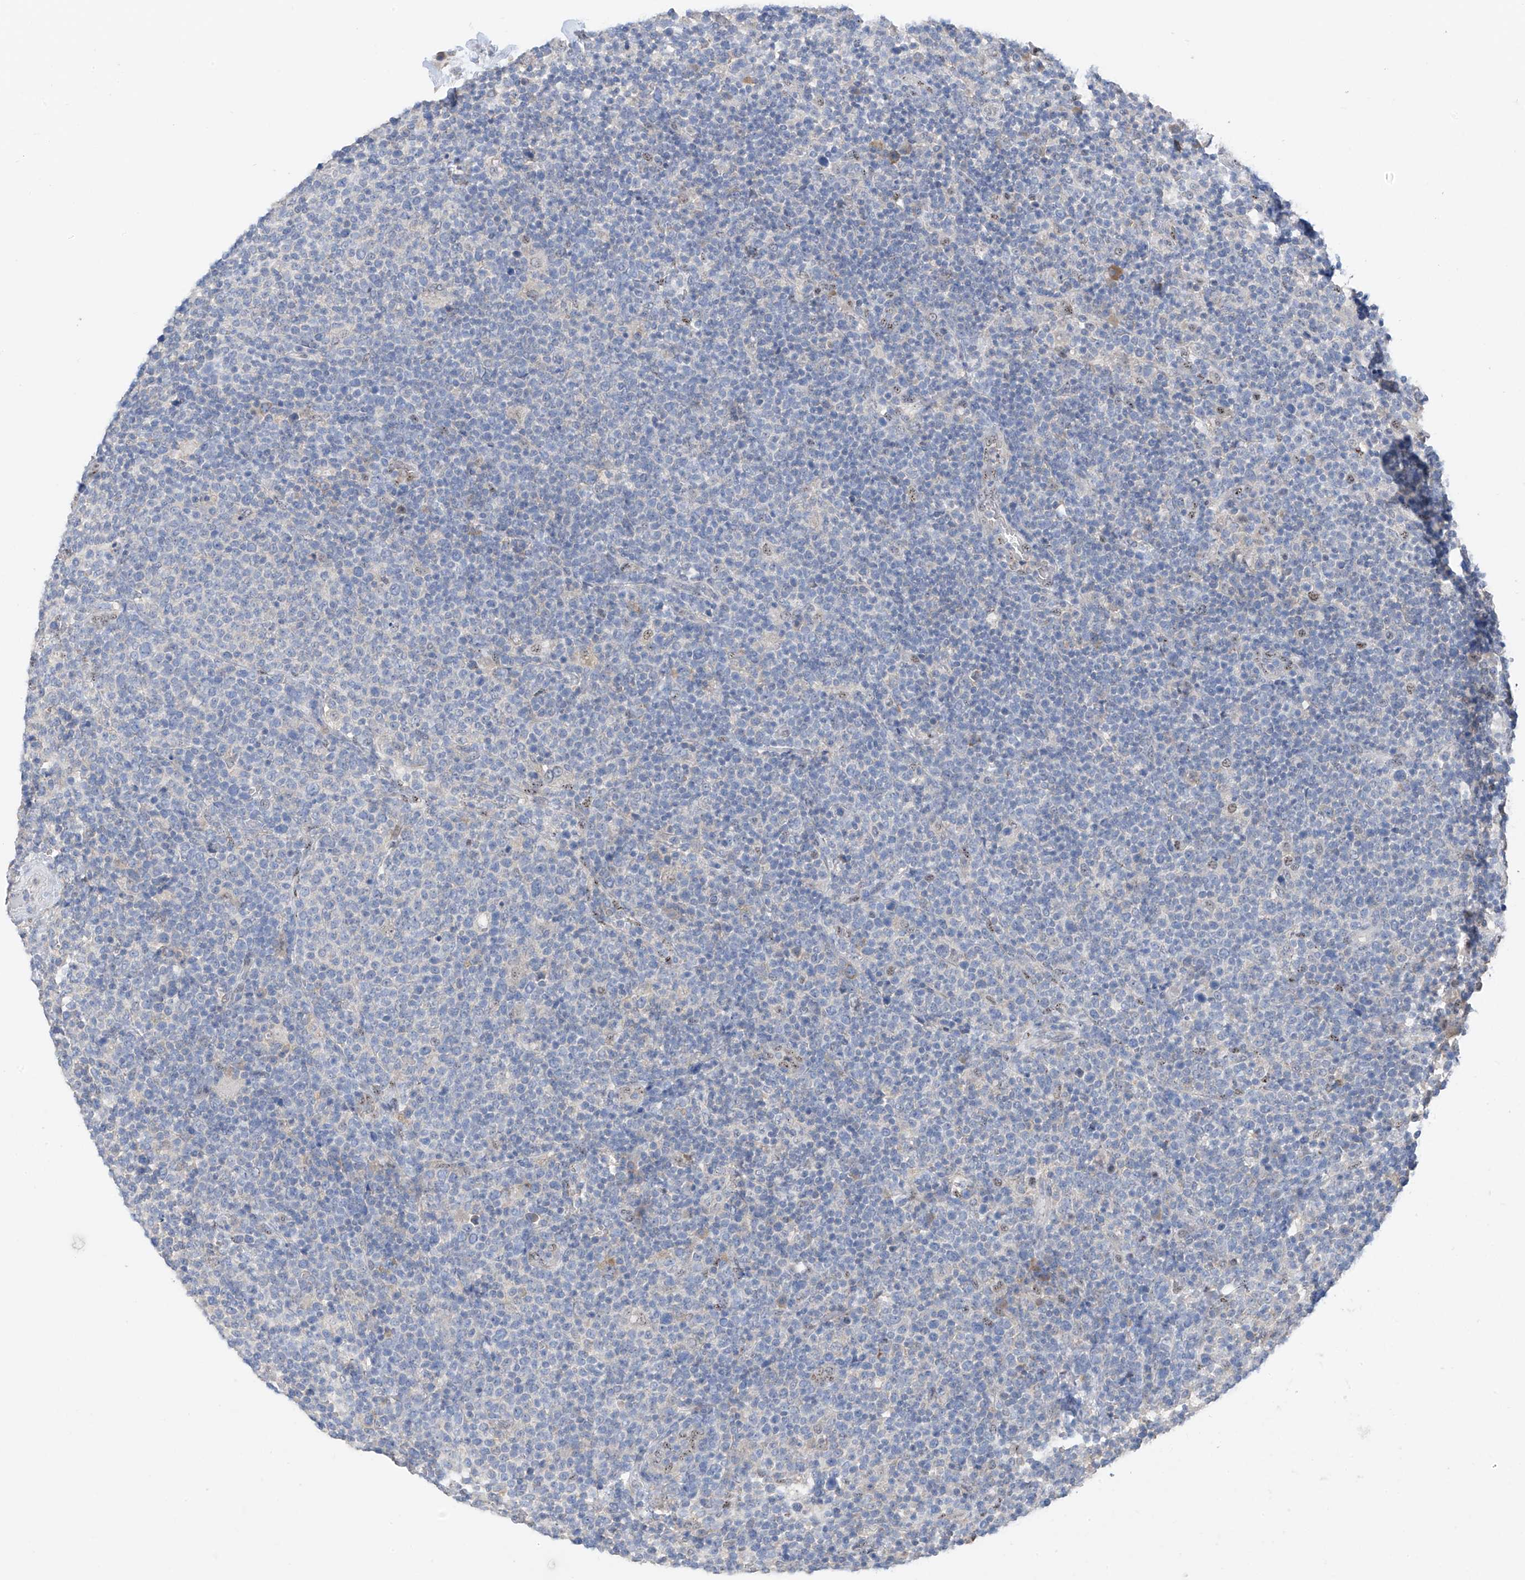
{"staining": {"intensity": "negative", "quantity": "none", "location": "none"}, "tissue": "lymphoma", "cell_type": "Tumor cells", "image_type": "cancer", "snomed": [{"axis": "morphology", "description": "Malignant lymphoma, non-Hodgkin's type, High grade"}, {"axis": "topography", "description": "Lymph node"}], "caption": "A high-resolution photomicrograph shows immunohistochemistry staining of lymphoma, which displays no significant expression in tumor cells.", "gene": "RPL4", "patient": {"sex": "male", "age": 61}}